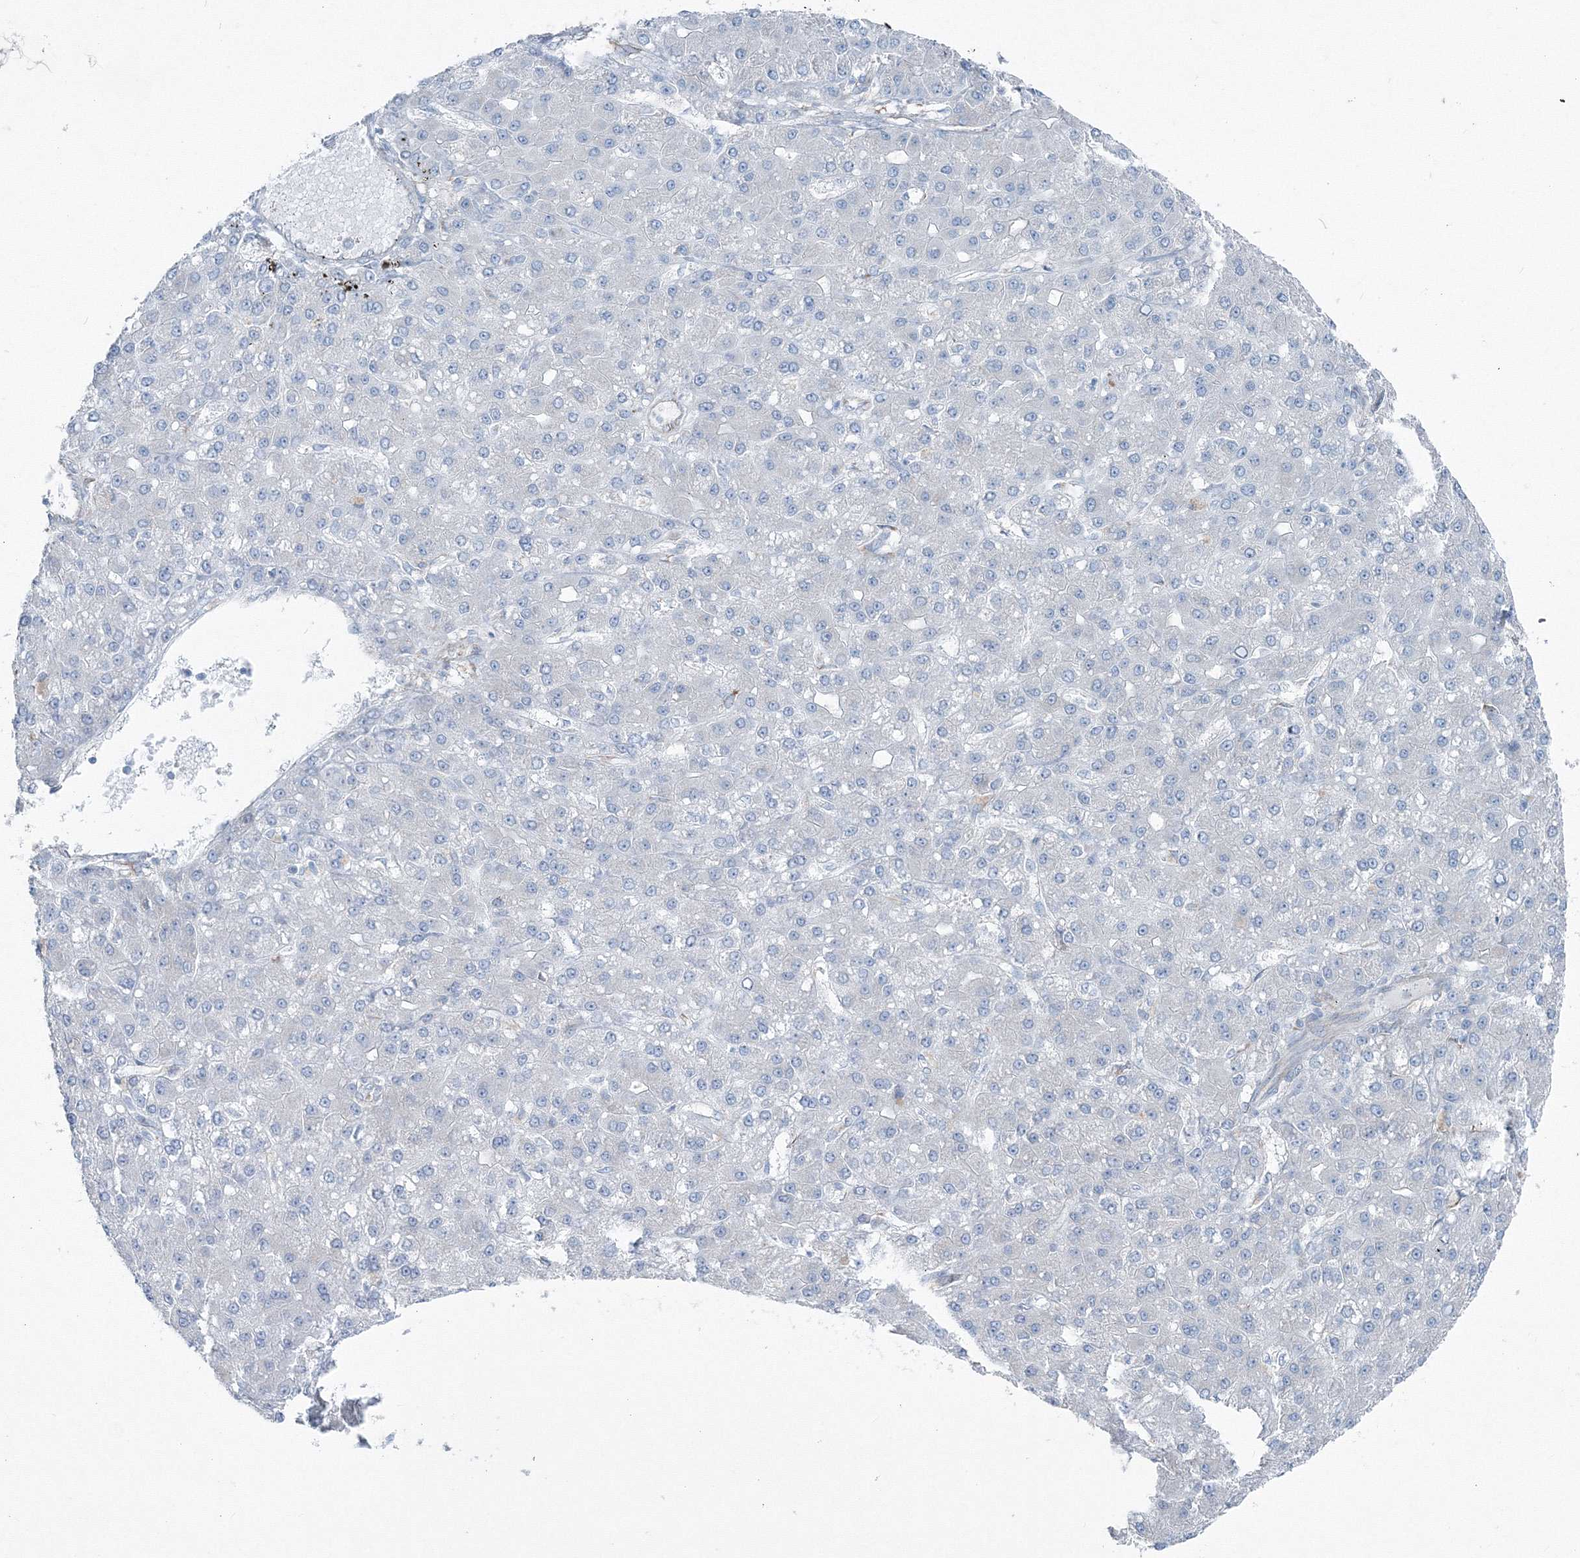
{"staining": {"intensity": "negative", "quantity": "none", "location": "none"}, "tissue": "liver cancer", "cell_type": "Tumor cells", "image_type": "cancer", "snomed": [{"axis": "morphology", "description": "Carcinoma, Hepatocellular, NOS"}, {"axis": "topography", "description": "Liver"}], "caption": "DAB (3,3'-diaminobenzidine) immunohistochemical staining of liver cancer (hepatocellular carcinoma) reveals no significant staining in tumor cells. Nuclei are stained in blue.", "gene": "RCN1", "patient": {"sex": "male", "age": 67}}